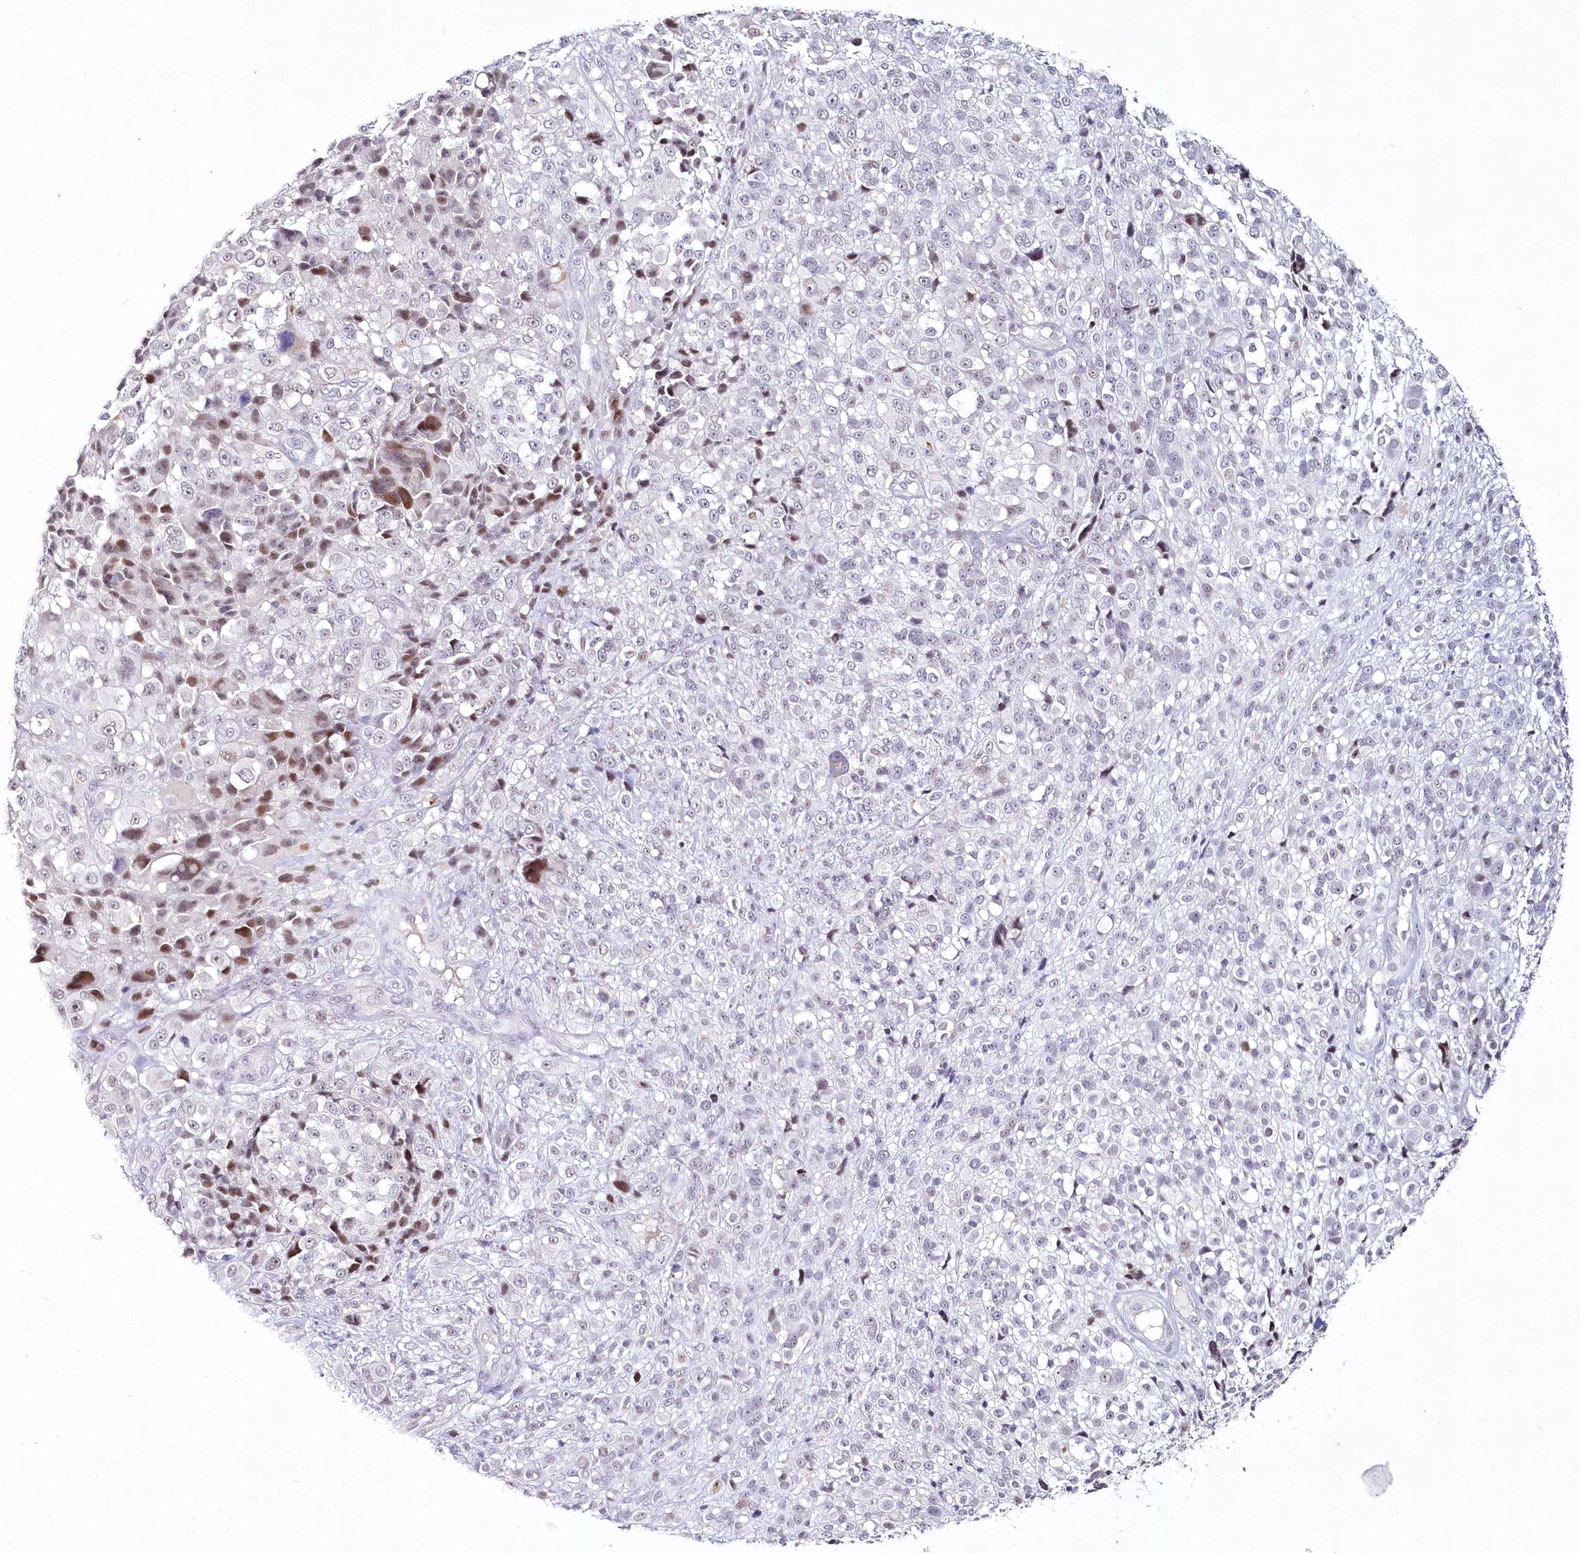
{"staining": {"intensity": "moderate", "quantity": "<25%", "location": "nuclear"}, "tissue": "melanoma", "cell_type": "Tumor cells", "image_type": "cancer", "snomed": [{"axis": "morphology", "description": "Malignant melanoma, NOS"}, {"axis": "topography", "description": "Skin"}], "caption": "This image demonstrates IHC staining of human malignant melanoma, with low moderate nuclear staining in approximately <25% of tumor cells.", "gene": "HYCC2", "patient": {"sex": "female", "age": 55}}